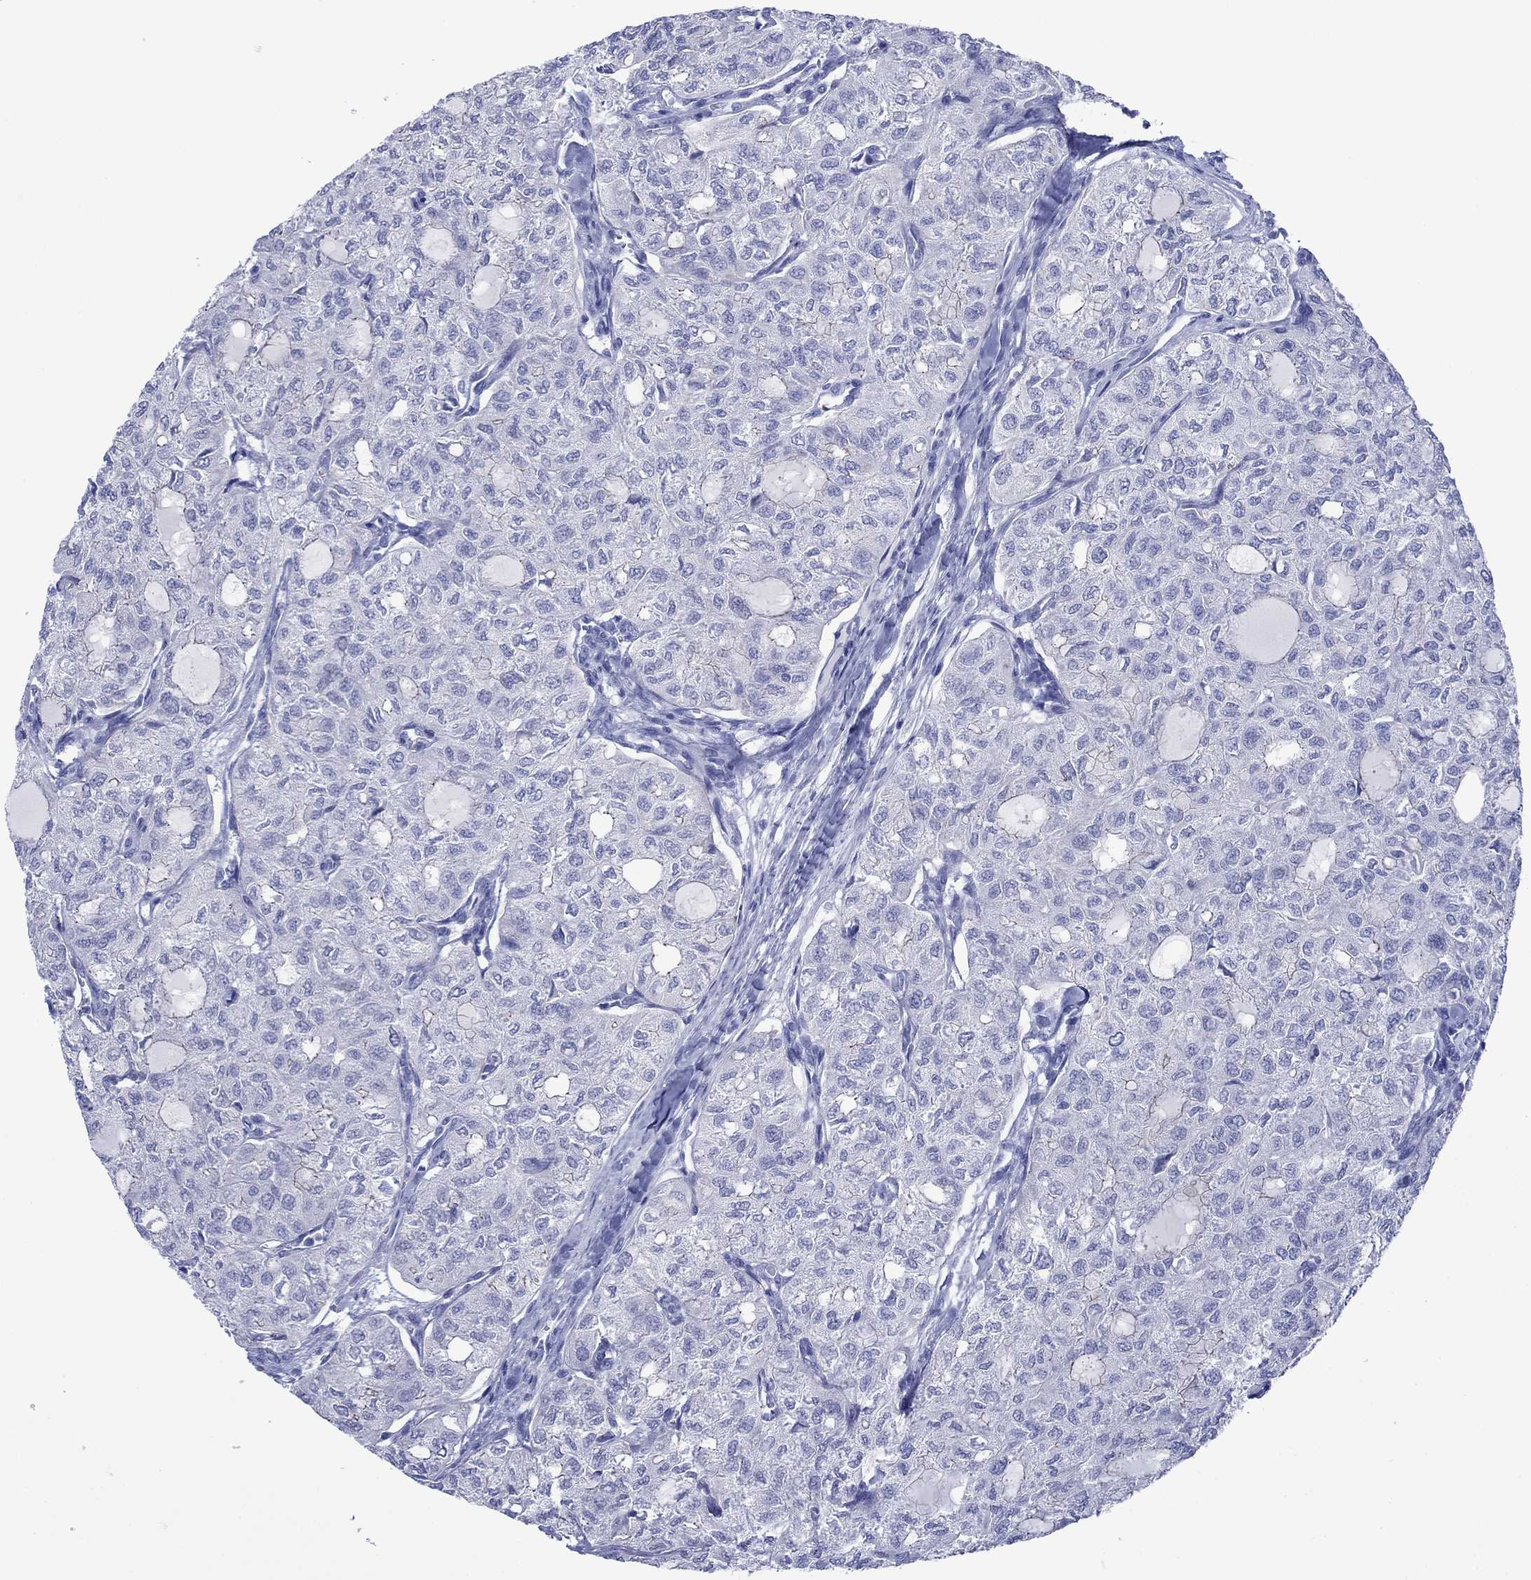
{"staining": {"intensity": "negative", "quantity": "none", "location": "none"}, "tissue": "thyroid cancer", "cell_type": "Tumor cells", "image_type": "cancer", "snomed": [{"axis": "morphology", "description": "Follicular adenoma carcinoma, NOS"}, {"axis": "topography", "description": "Thyroid gland"}], "caption": "IHC micrograph of neoplastic tissue: thyroid cancer (follicular adenoma carcinoma) stained with DAB (3,3'-diaminobenzidine) shows no significant protein expression in tumor cells.", "gene": "MLANA", "patient": {"sex": "male", "age": 75}}